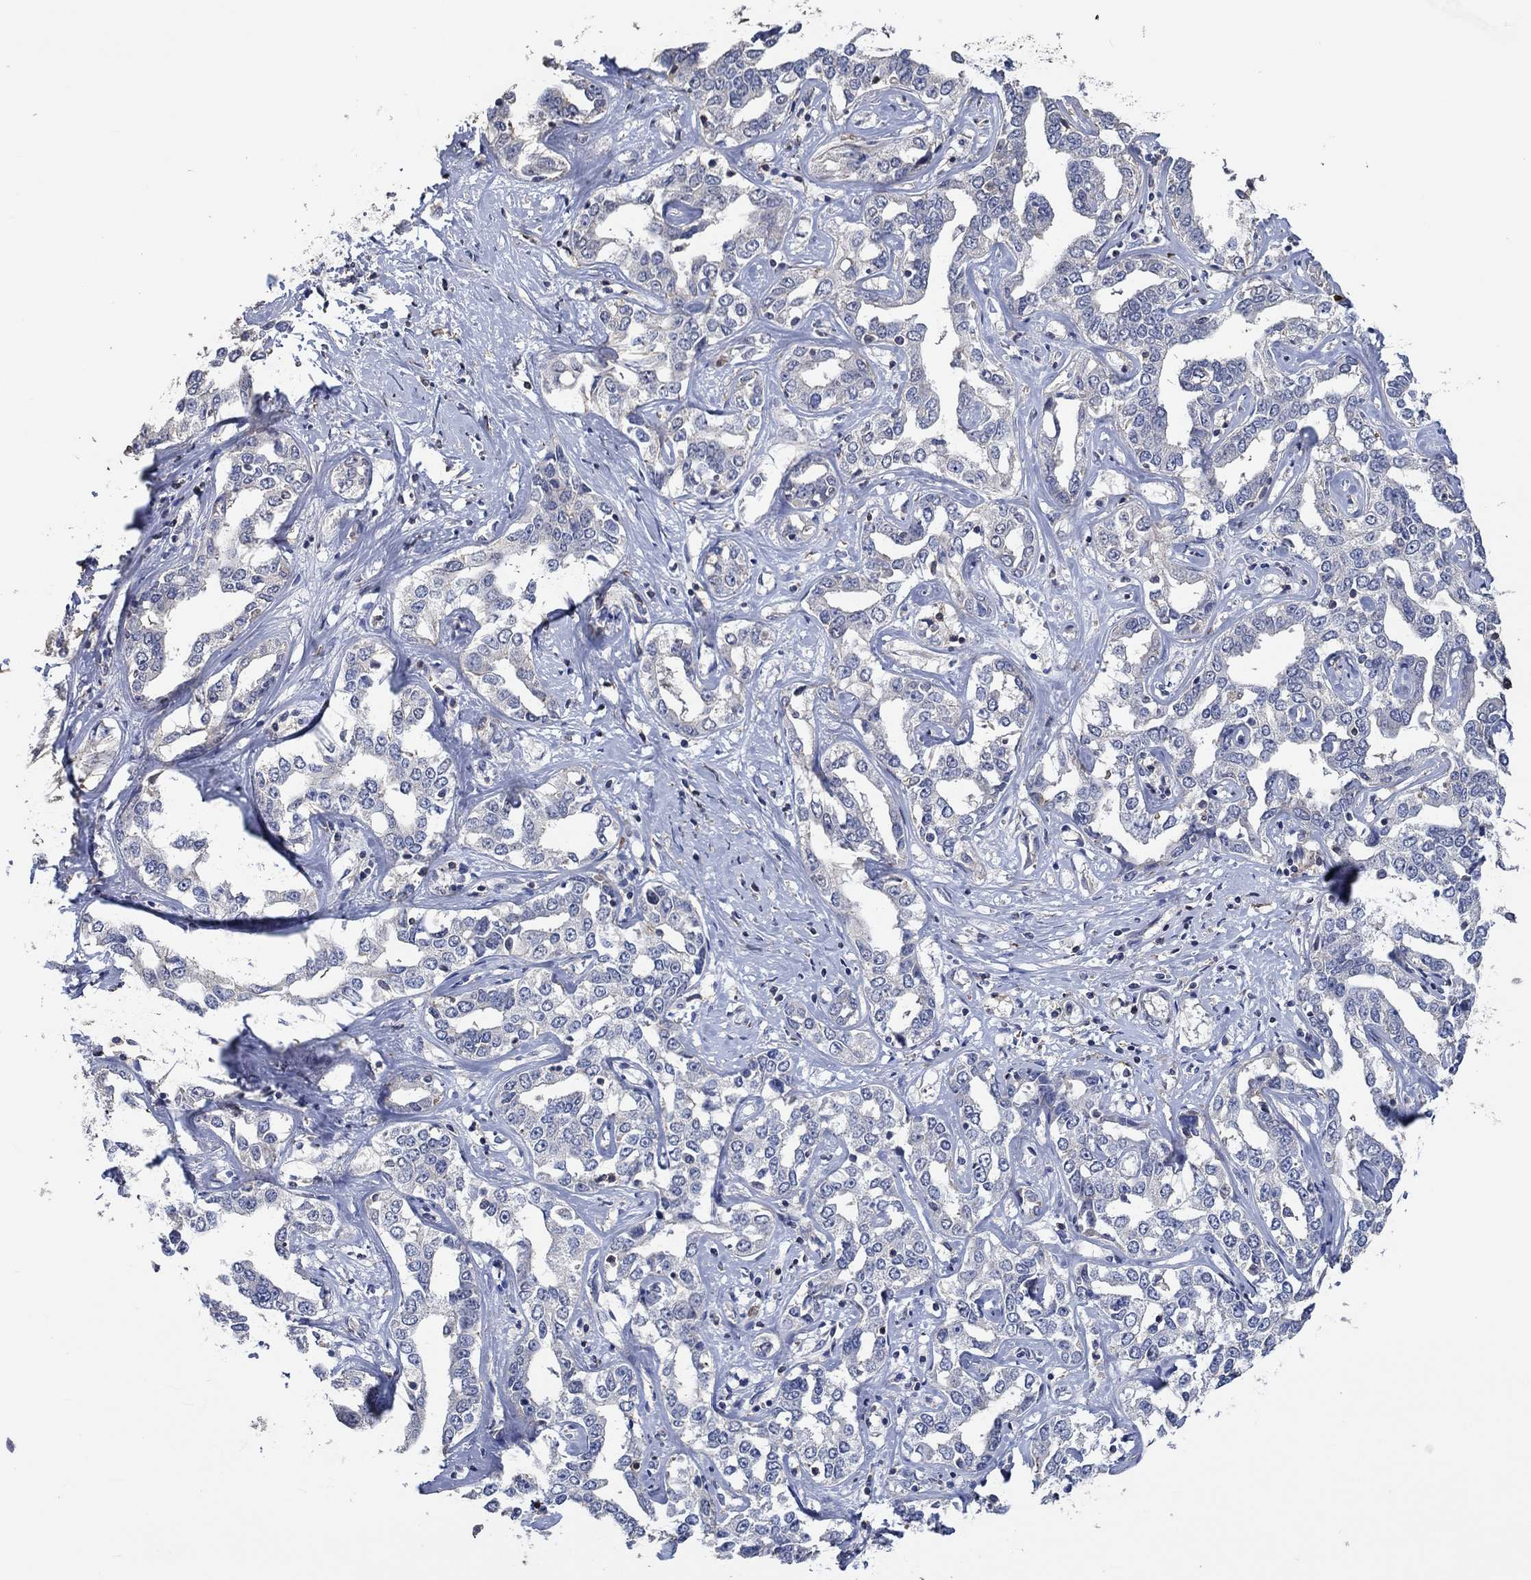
{"staining": {"intensity": "negative", "quantity": "none", "location": "none"}, "tissue": "liver cancer", "cell_type": "Tumor cells", "image_type": "cancer", "snomed": [{"axis": "morphology", "description": "Cholangiocarcinoma"}, {"axis": "topography", "description": "Liver"}], "caption": "The image demonstrates no staining of tumor cells in liver cholangiocarcinoma. (DAB IHC, high magnification).", "gene": "TNFAIP8L3", "patient": {"sex": "male", "age": 59}}